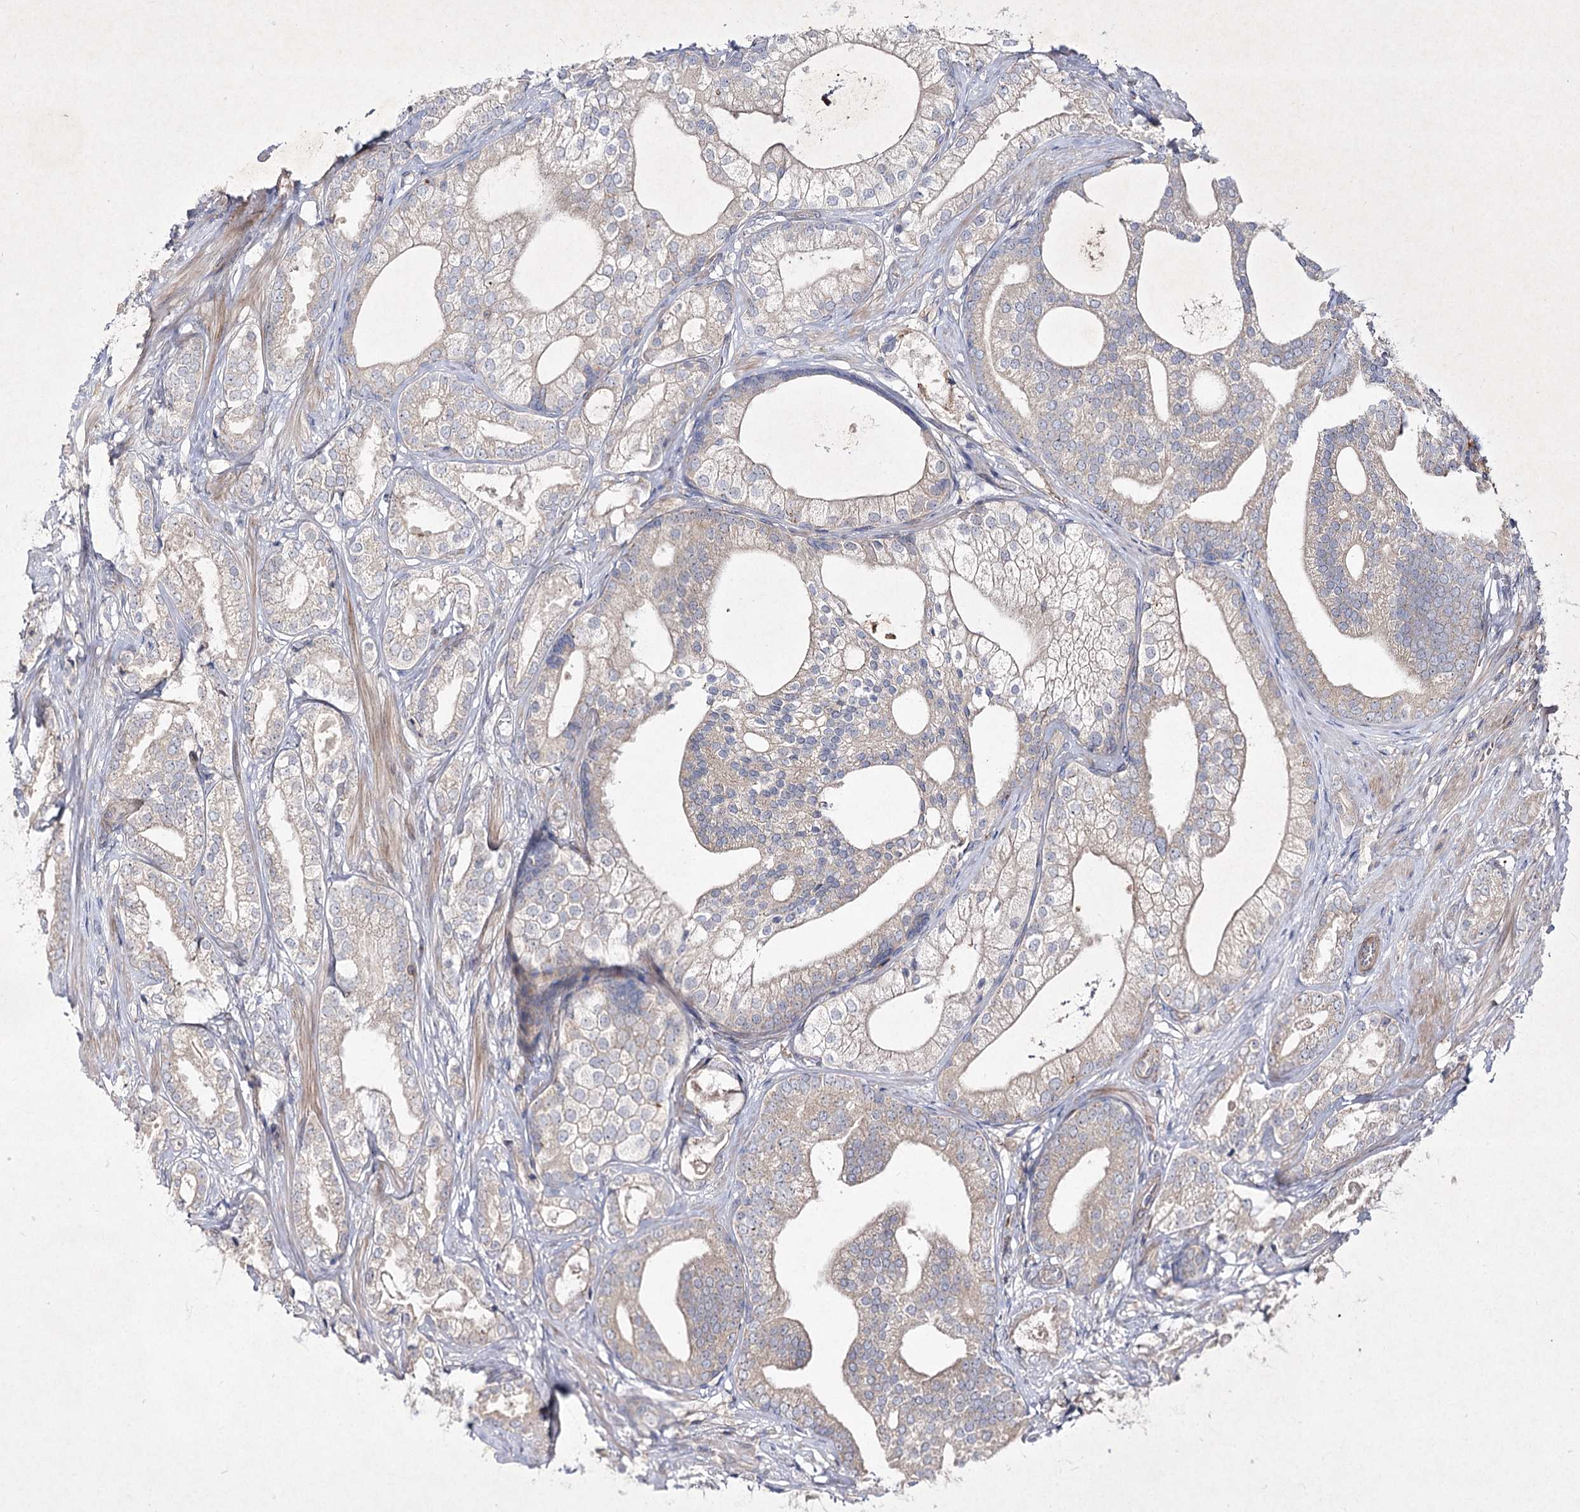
{"staining": {"intensity": "weak", "quantity": "25%-75%", "location": "cytoplasmic/membranous"}, "tissue": "prostate cancer", "cell_type": "Tumor cells", "image_type": "cancer", "snomed": [{"axis": "morphology", "description": "Adenocarcinoma, High grade"}, {"axis": "topography", "description": "Prostate"}], "caption": "Immunohistochemical staining of human prostate high-grade adenocarcinoma exhibits low levels of weak cytoplasmic/membranous staining in about 25%-75% of tumor cells. The staining was performed using DAB, with brown indicating positive protein expression. Nuclei are stained blue with hematoxylin.", "gene": "CIB2", "patient": {"sex": "male", "age": 60}}